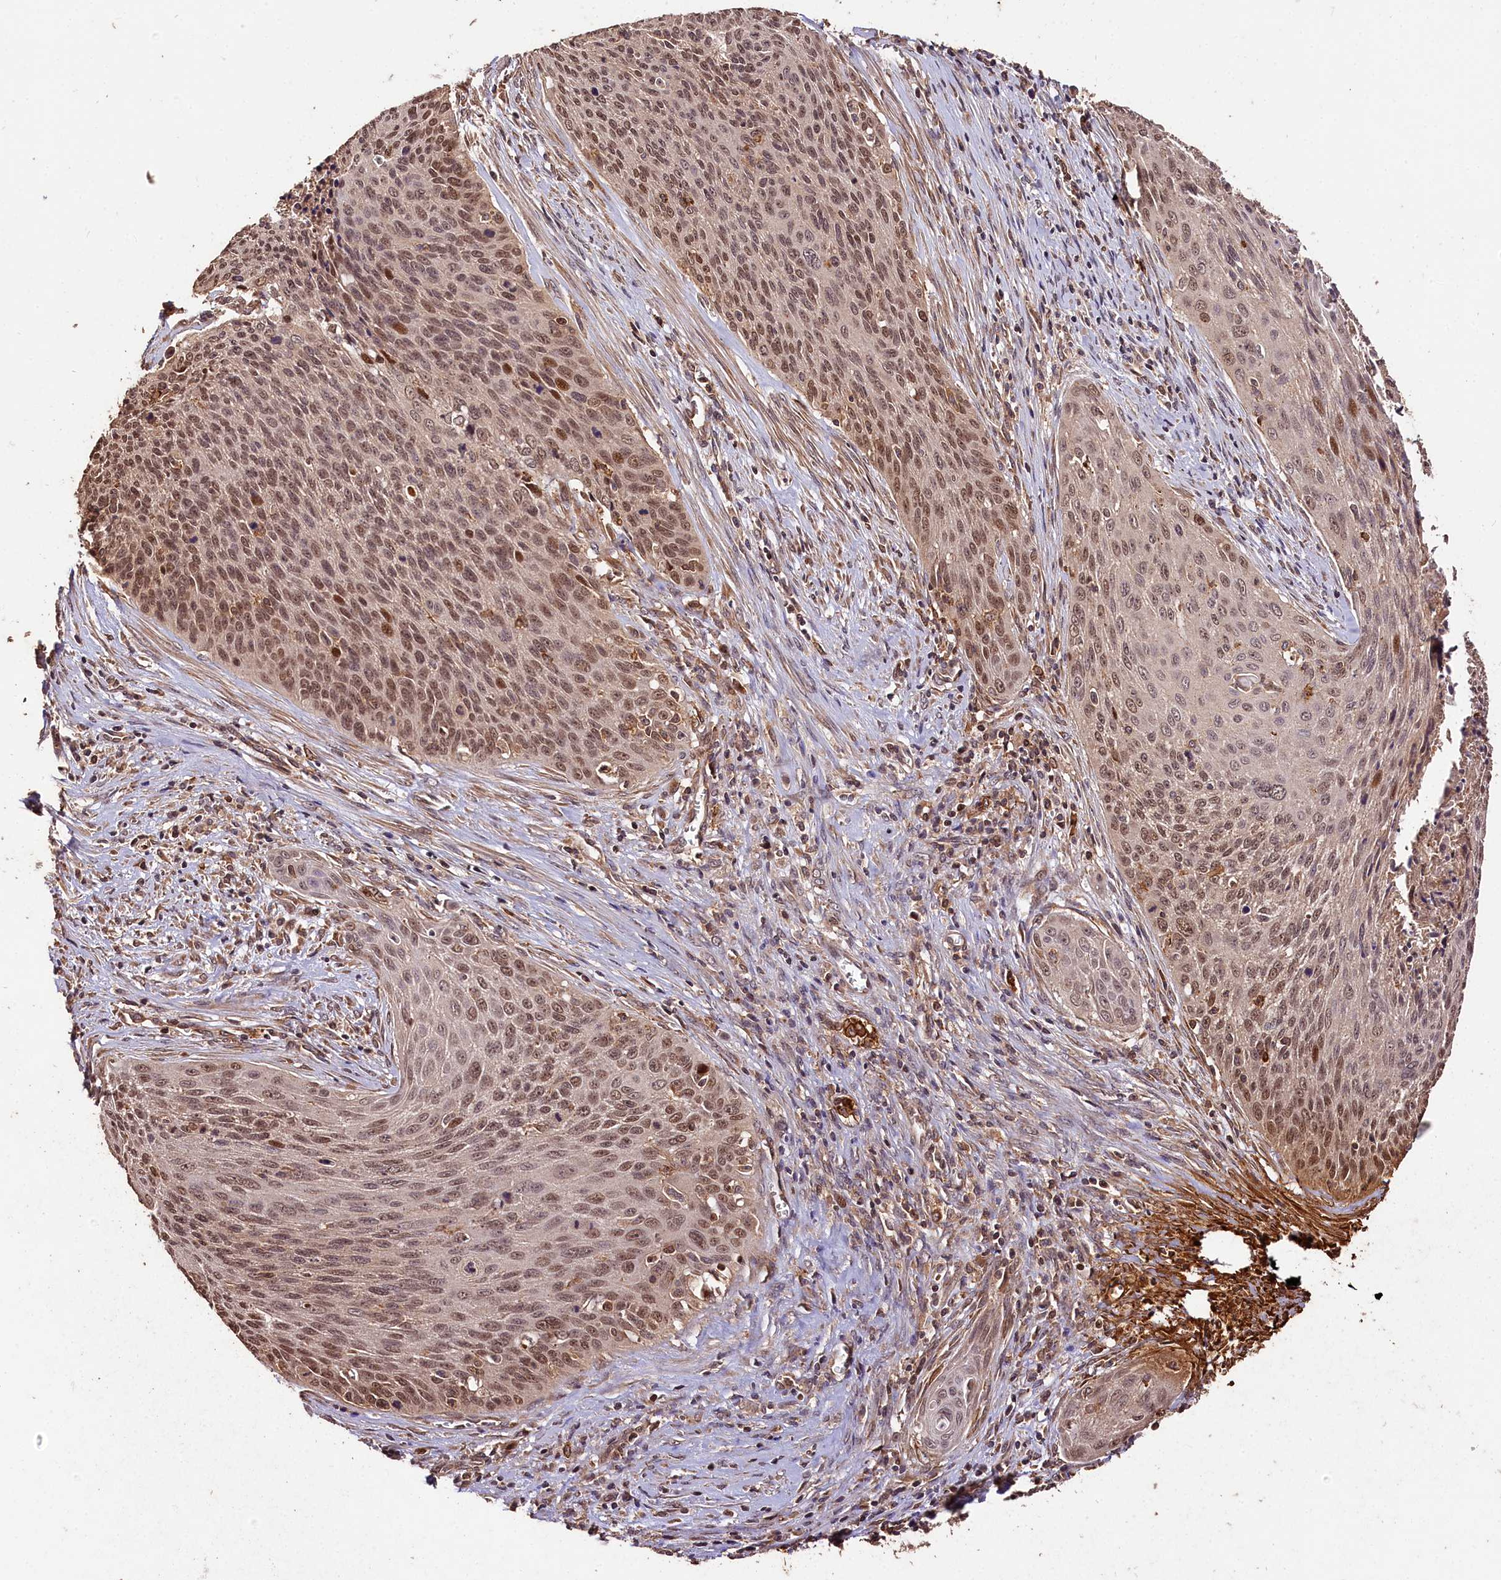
{"staining": {"intensity": "moderate", "quantity": ">75%", "location": "nuclear"}, "tissue": "cervical cancer", "cell_type": "Tumor cells", "image_type": "cancer", "snomed": [{"axis": "morphology", "description": "Squamous cell carcinoma, NOS"}, {"axis": "topography", "description": "Cervix"}], "caption": "Human cervical cancer stained with a protein marker displays moderate staining in tumor cells.", "gene": "KPTN", "patient": {"sex": "female", "age": 55}}